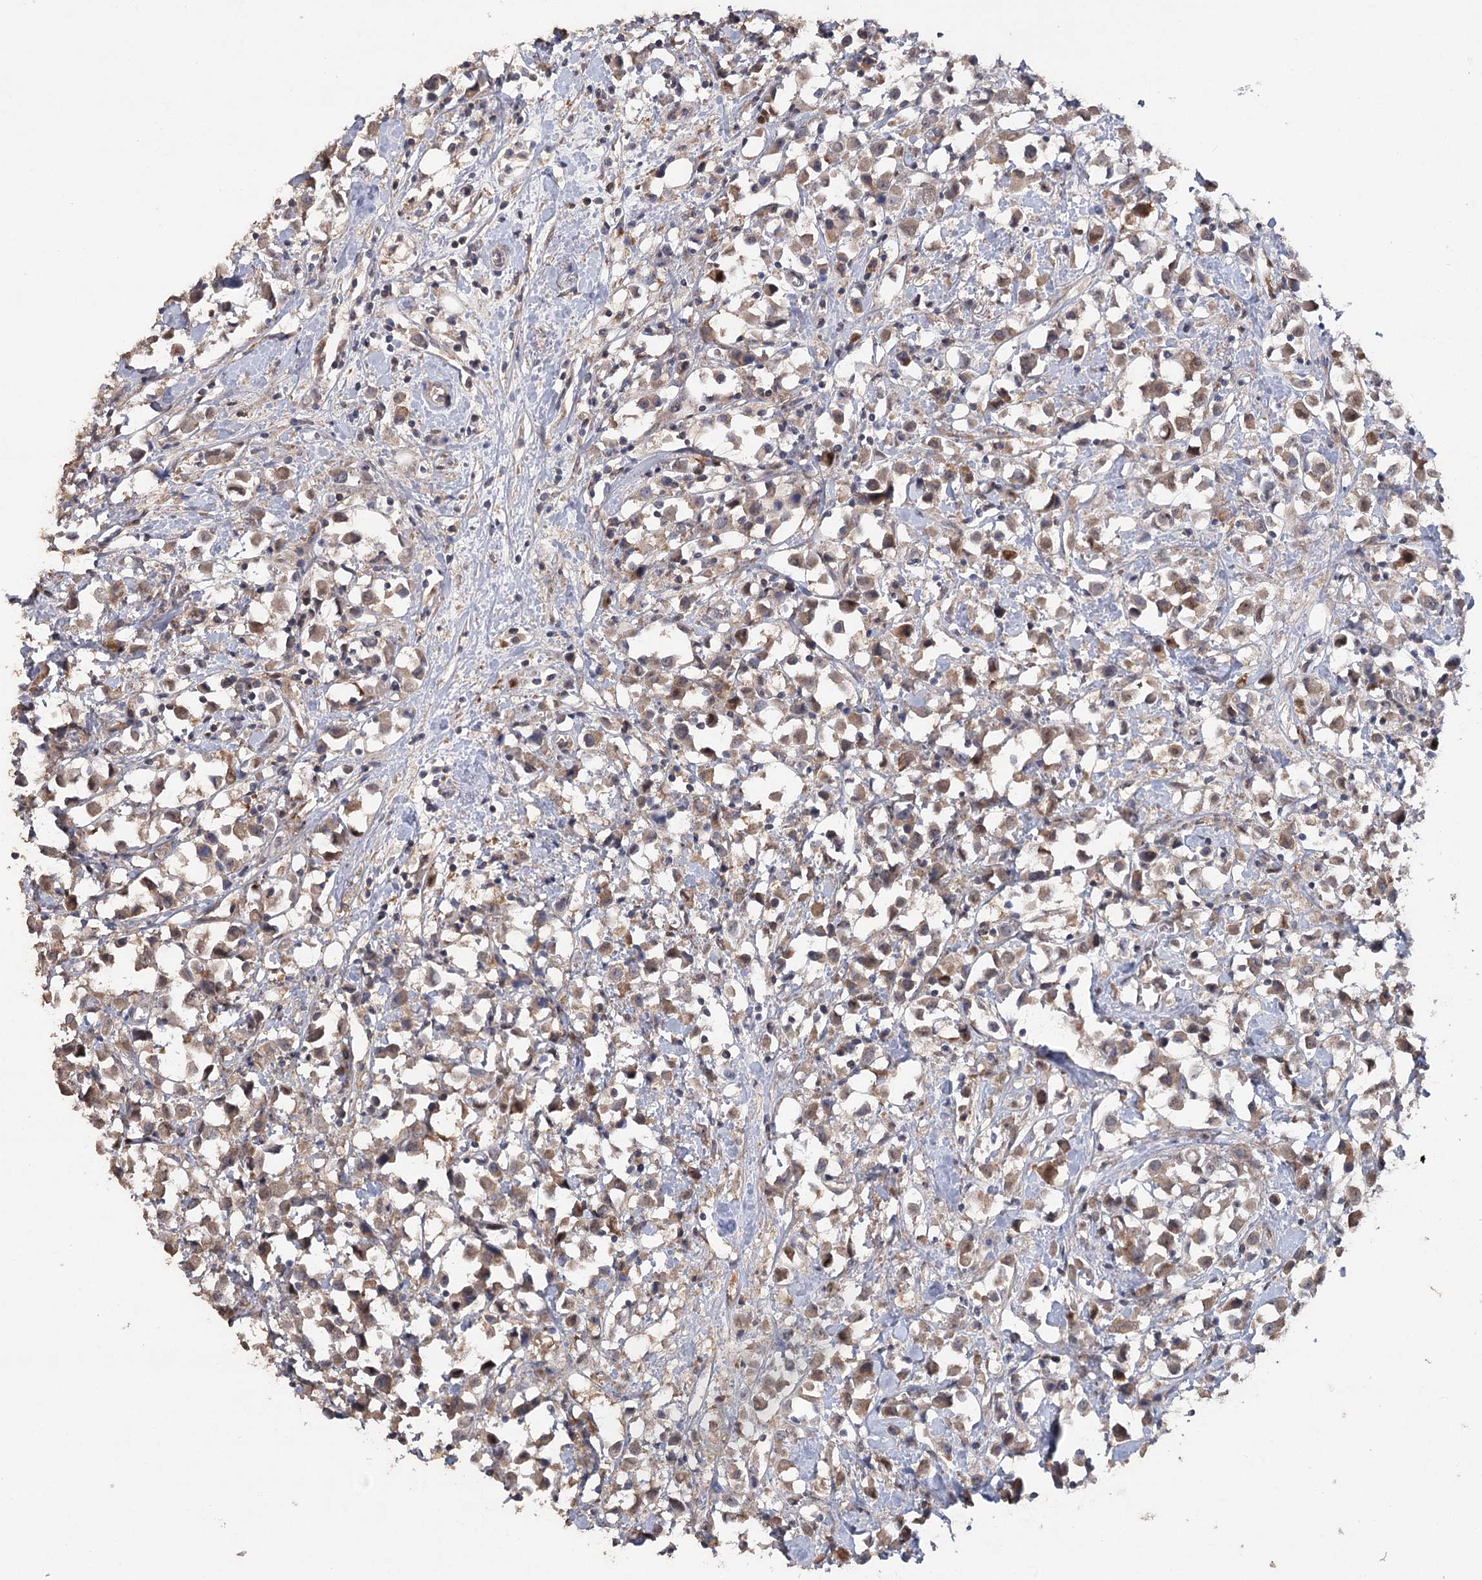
{"staining": {"intensity": "weak", "quantity": ">75%", "location": "cytoplasmic/membranous"}, "tissue": "breast cancer", "cell_type": "Tumor cells", "image_type": "cancer", "snomed": [{"axis": "morphology", "description": "Duct carcinoma"}, {"axis": "topography", "description": "Breast"}], "caption": "Human invasive ductal carcinoma (breast) stained with a brown dye shows weak cytoplasmic/membranous positive staining in approximately >75% of tumor cells.", "gene": "MAP3K13", "patient": {"sex": "female", "age": 61}}